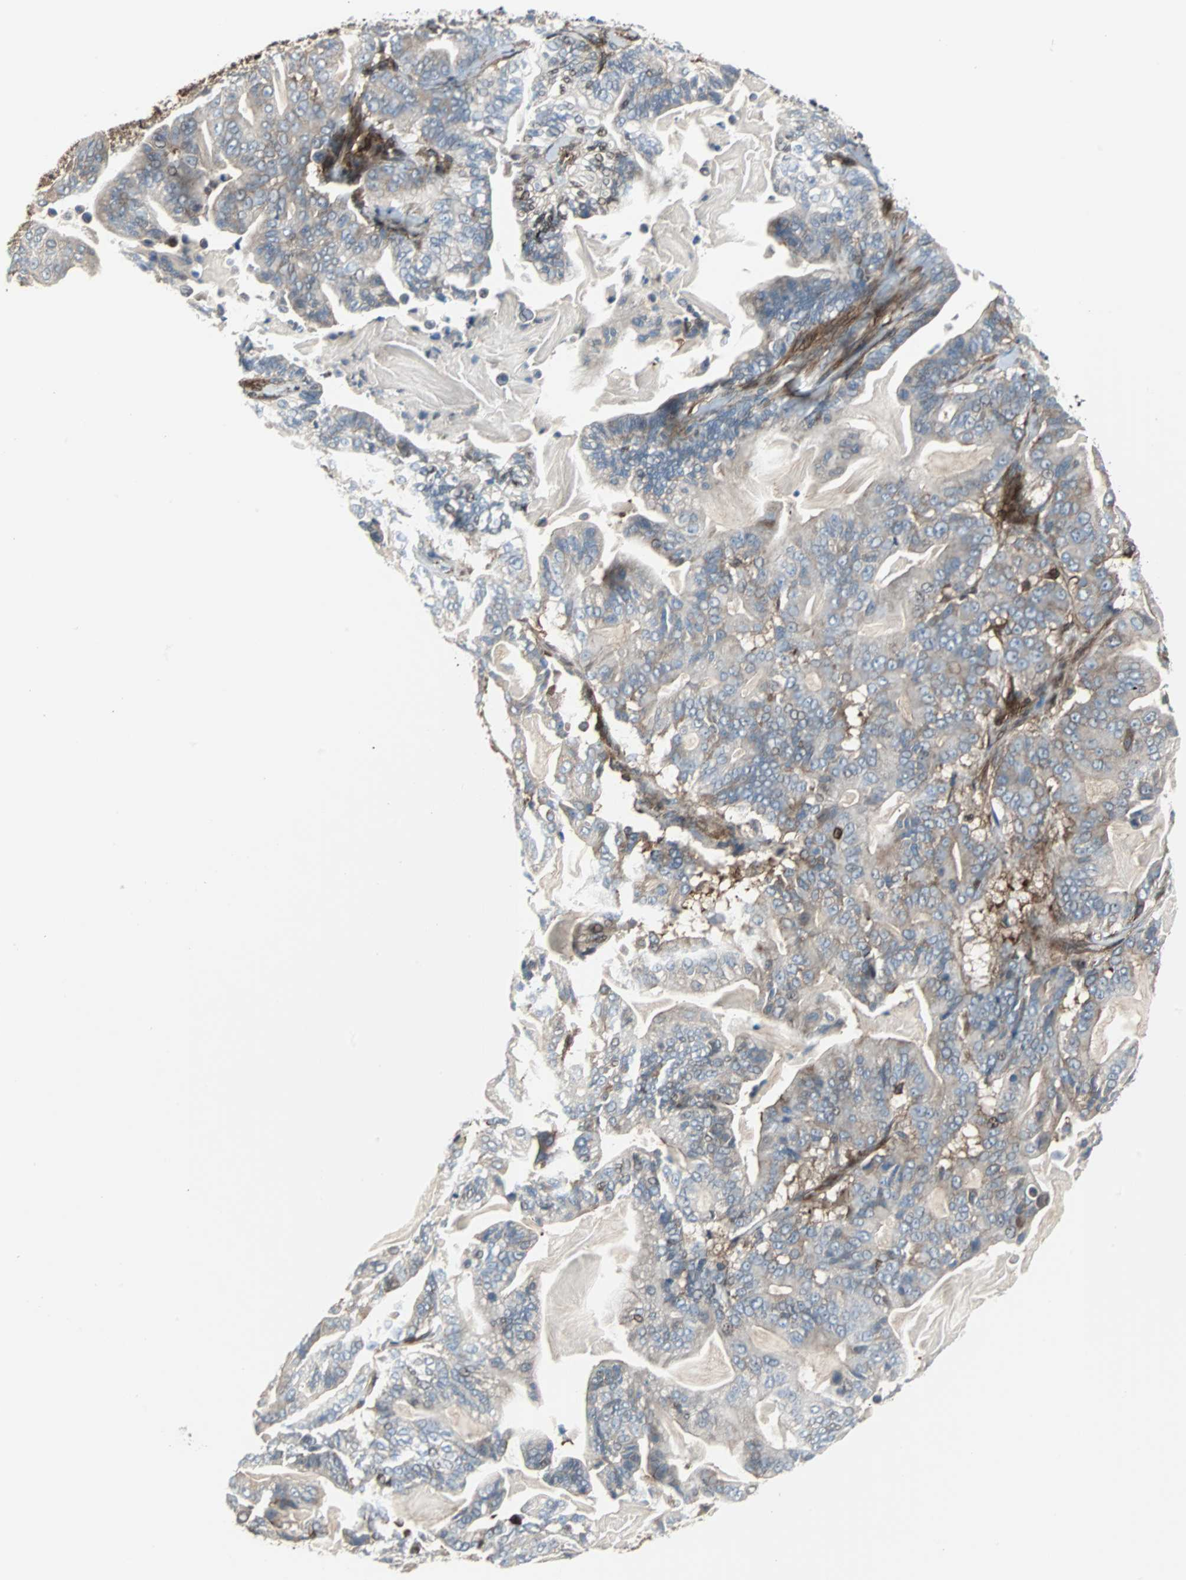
{"staining": {"intensity": "weak", "quantity": ">75%", "location": "cytoplasmic/membranous"}, "tissue": "pancreatic cancer", "cell_type": "Tumor cells", "image_type": "cancer", "snomed": [{"axis": "morphology", "description": "Adenocarcinoma, NOS"}, {"axis": "topography", "description": "Pancreas"}], "caption": "Human pancreatic adenocarcinoma stained for a protein (brown) shows weak cytoplasmic/membranous positive staining in approximately >75% of tumor cells.", "gene": "RELA", "patient": {"sex": "male", "age": 63}}